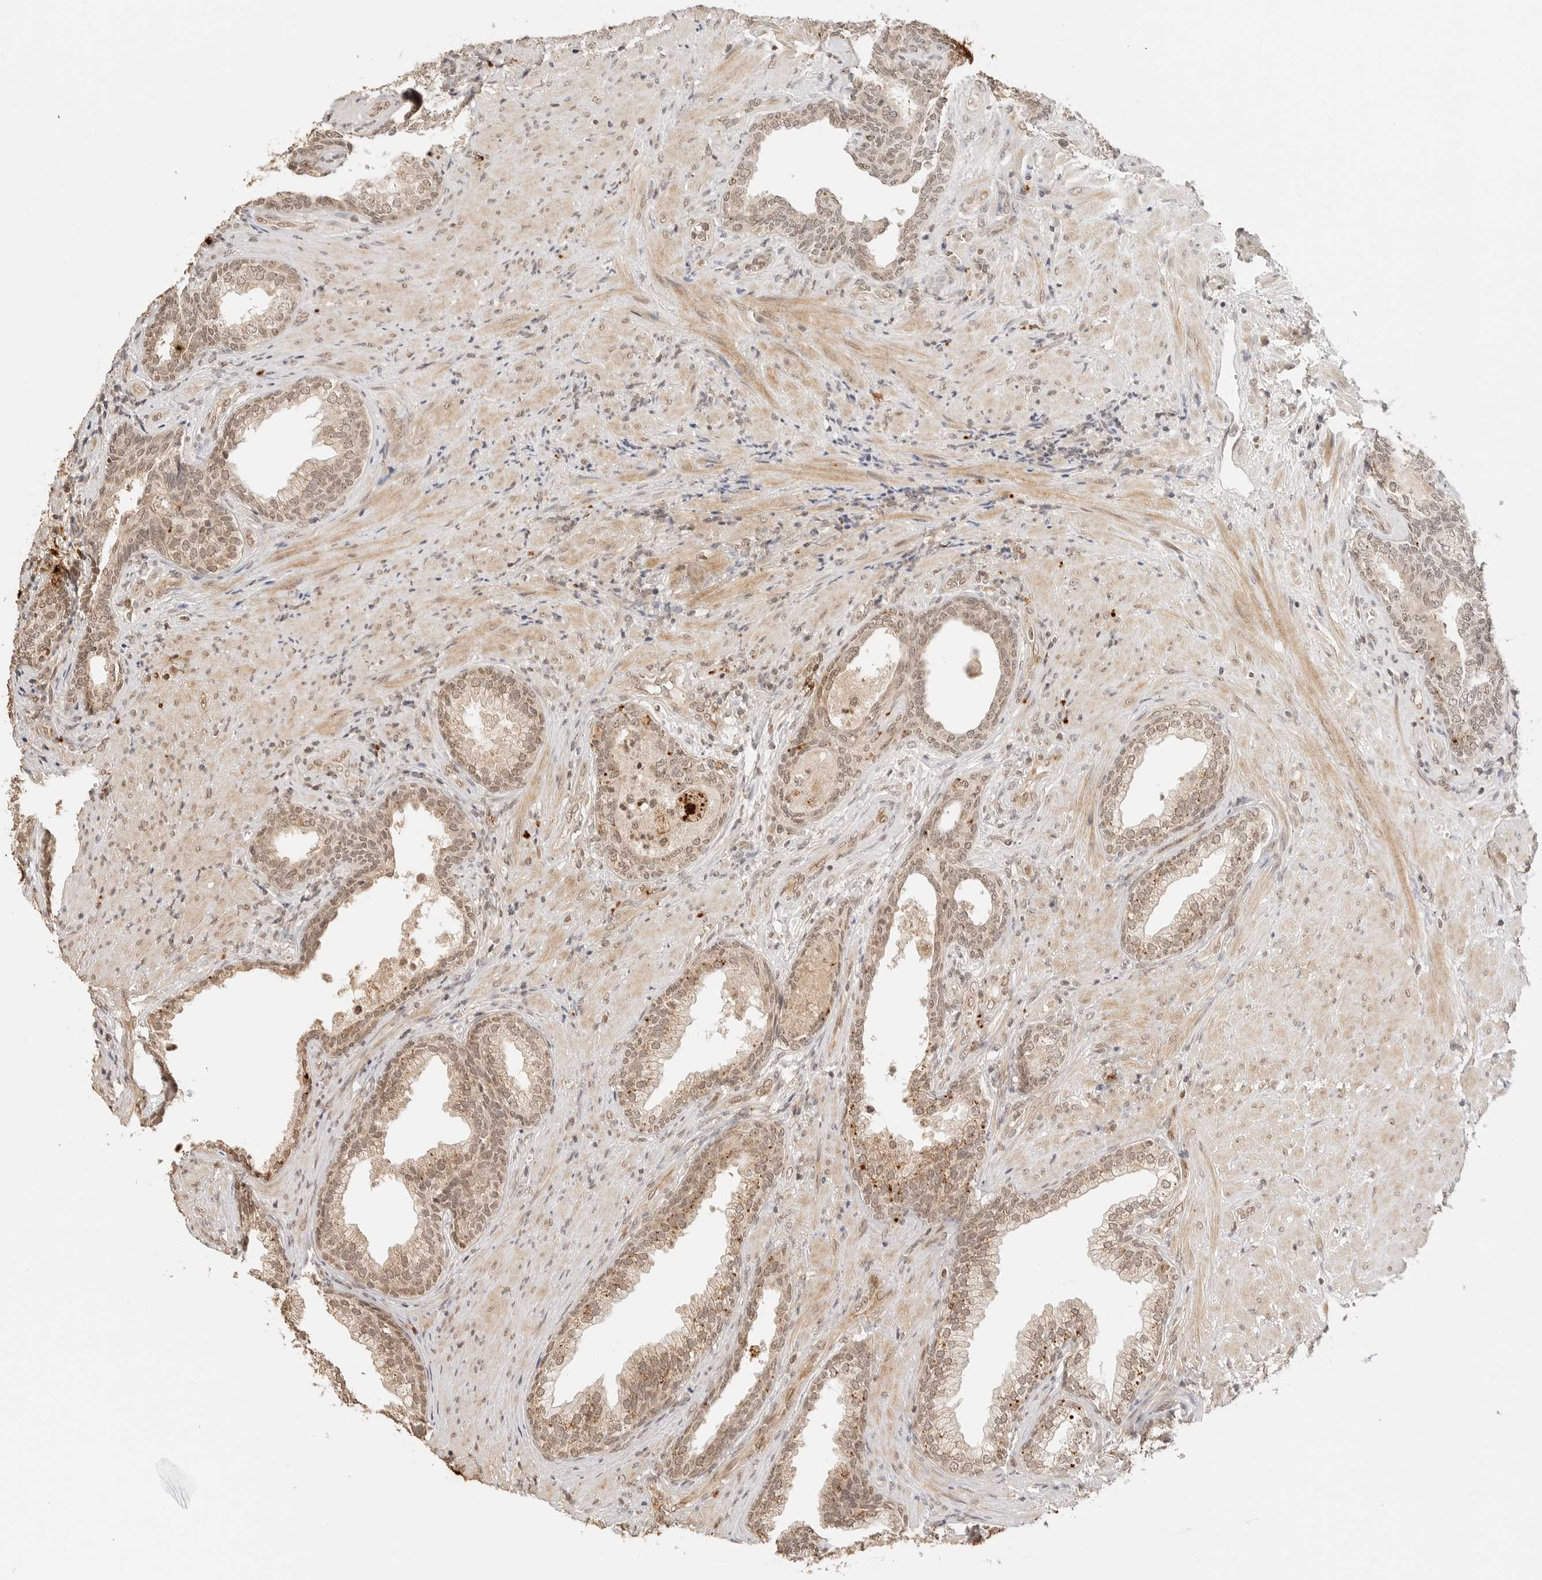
{"staining": {"intensity": "moderate", "quantity": ">75%", "location": "cytoplasmic/membranous,nuclear"}, "tissue": "prostate", "cell_type": "Glandular cells", "image_type": "normal", "snomed": [{"axis": "morphology", "description": "Normal tissue, NOS"}, {"axis": "topography", "description": "Prostate"}], "caption": "Immunohistochemistry histopathology image of unremarkable prostate: human prostate stained using immunohistochemistry shows medium levels of moderate protein expression localized specifically in the cytoplasmic/membranous,nuclear of glandular cells, appearing as a cytoplasmic/membranous,nuclear brown color.", "gene": "GPR34", "patient": {"sex": "male", "age": 76}}